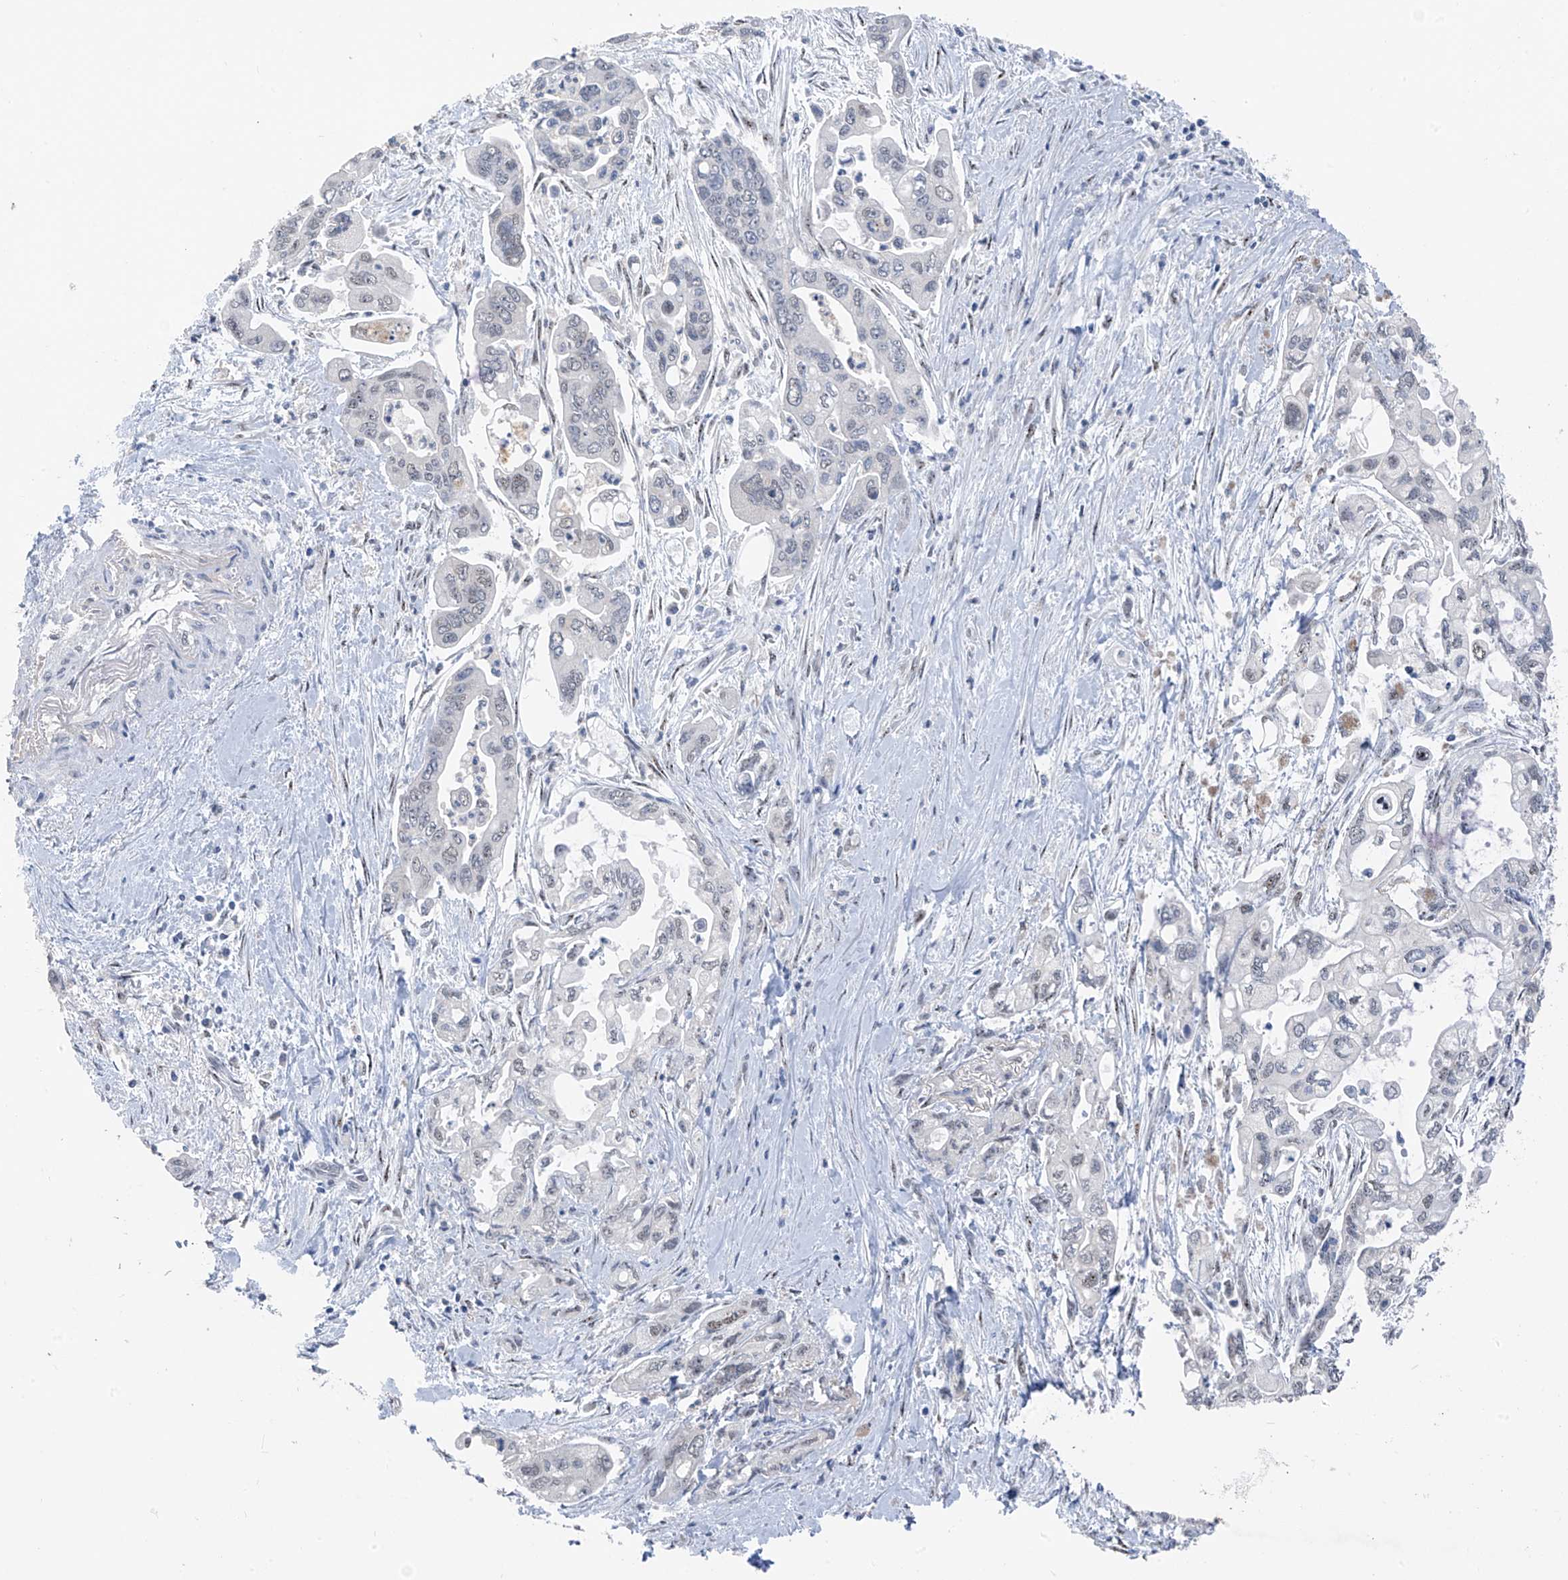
{"staining": {"intensity": "weak", "quantity": "<25%", "location": "nuclear"}, "tissue": "pancreatic cancer", "cell_type": "Tumor cells", "image_type": "cancer", "snomed": [{"axis": "morphology", "description": "Adenocarcinoma, NOS"}, {"axis": "topography", "description": "Pancreas"}], "caption": "This is a micrograph of immunohistochemistry staining of pancreatic cancer, which shows no positivity in tumor cells.", "gene": "RPL4", "patient": {"sex": "male", "age": 70}}